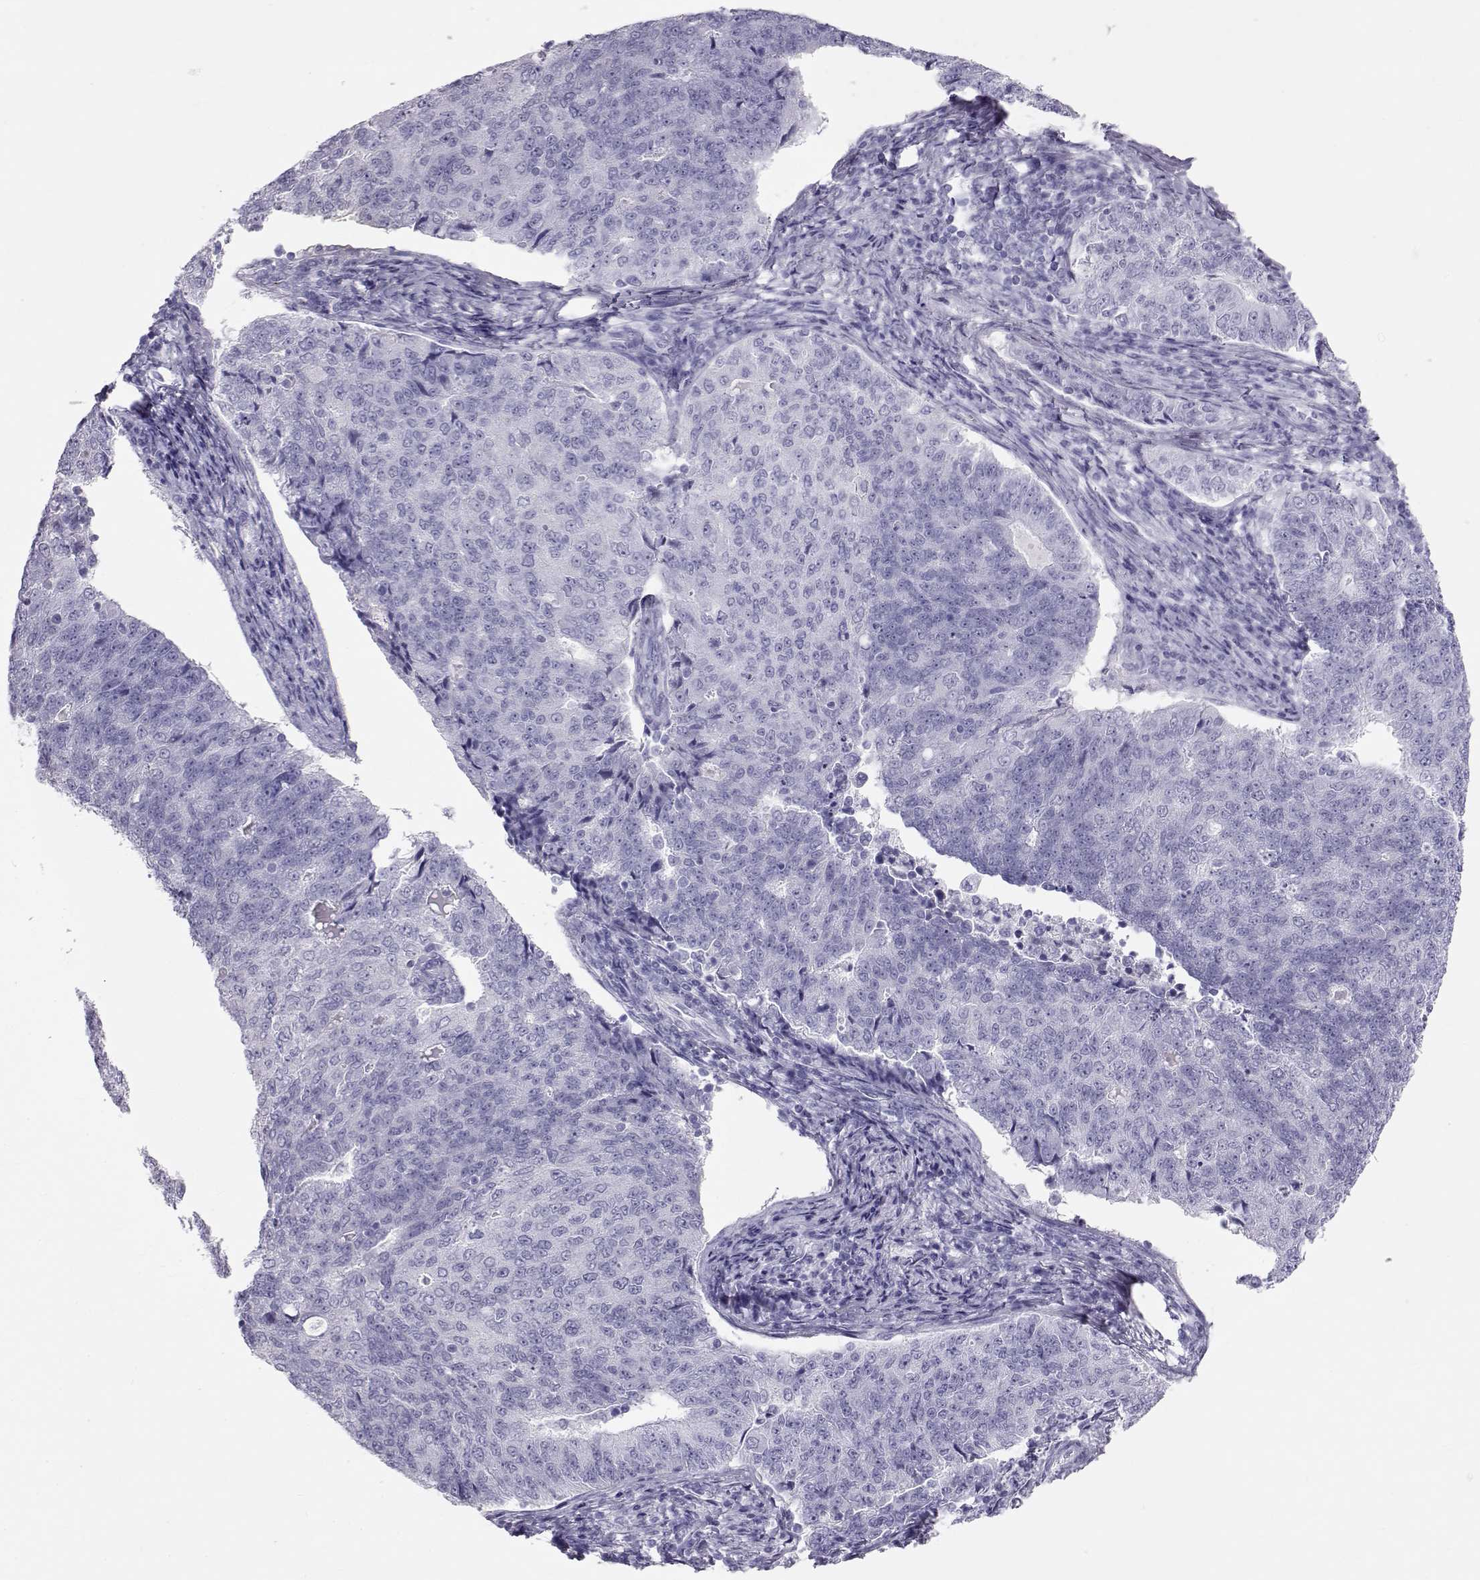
{"staining": {"intensity": "negative", "quantity": "none", "location": "none"}, "tissue": "endometrial cancer", "cell_type": "Tumor cells", "image_type": "cancer", "snomed": [{"axis": "morphology", "description": "Adenocarcinoma, NOS"}, {"axis": "topography", "description": "Endometrium"}], "caption": "High magnification brightfield microscopy of adenocarcinoma (endometrial) stained with DAB (3,3'-diaminobenzidine) (brown) and counterstained with hematoxylin (blue): tumor cells show no significant positivity. (Stains: DAB IHC with hematoxylin counter stain, Microscopy: brightfield microscopy at high magnification).", "gene": "RD3", "patient": {"sex": "female", "age": 43}}